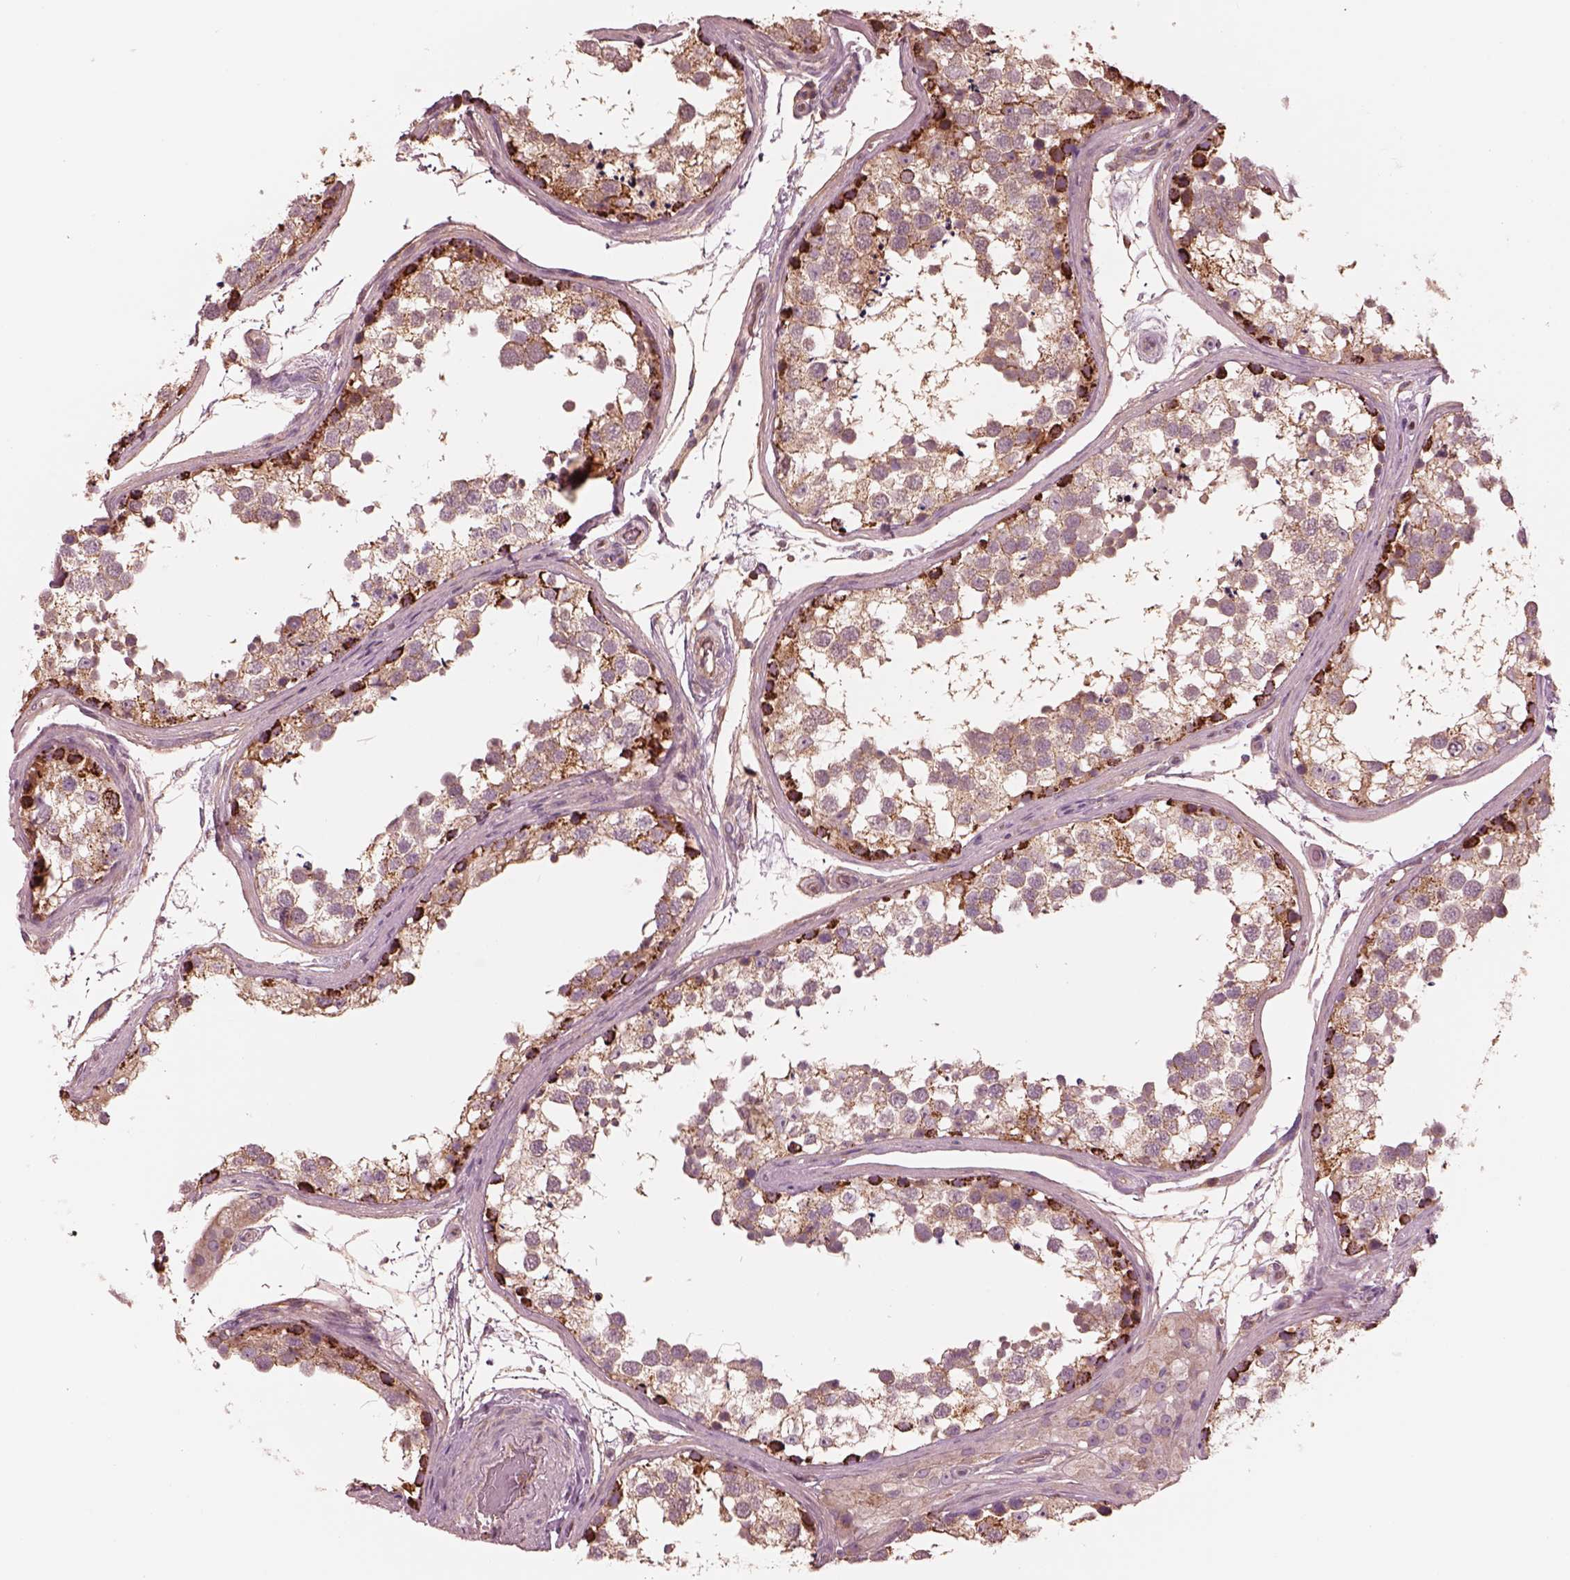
{"staining": {"intensity": "strong", "quantity": "<25%", "location": "cytoplasmic/membranous"}, "tissue": "testis", "cell_type": "Cells in seminiferous ducts", "image_type": "normal", "snomed": [{"axis": "morphology", "description": "Normal tissue, NOS"}, {"axis": "morphology", "description": "Seminoma, NOS"}, {"axis": "topography", "description": "Testis"}], "caption": "A photomicrograph of human testis stained for a protein displays strong cytoplasmic/membranous brown staining in cells in seminiferous ducts.", "gene": "STK33", "patient": {"sex": "male", "age": 65}}